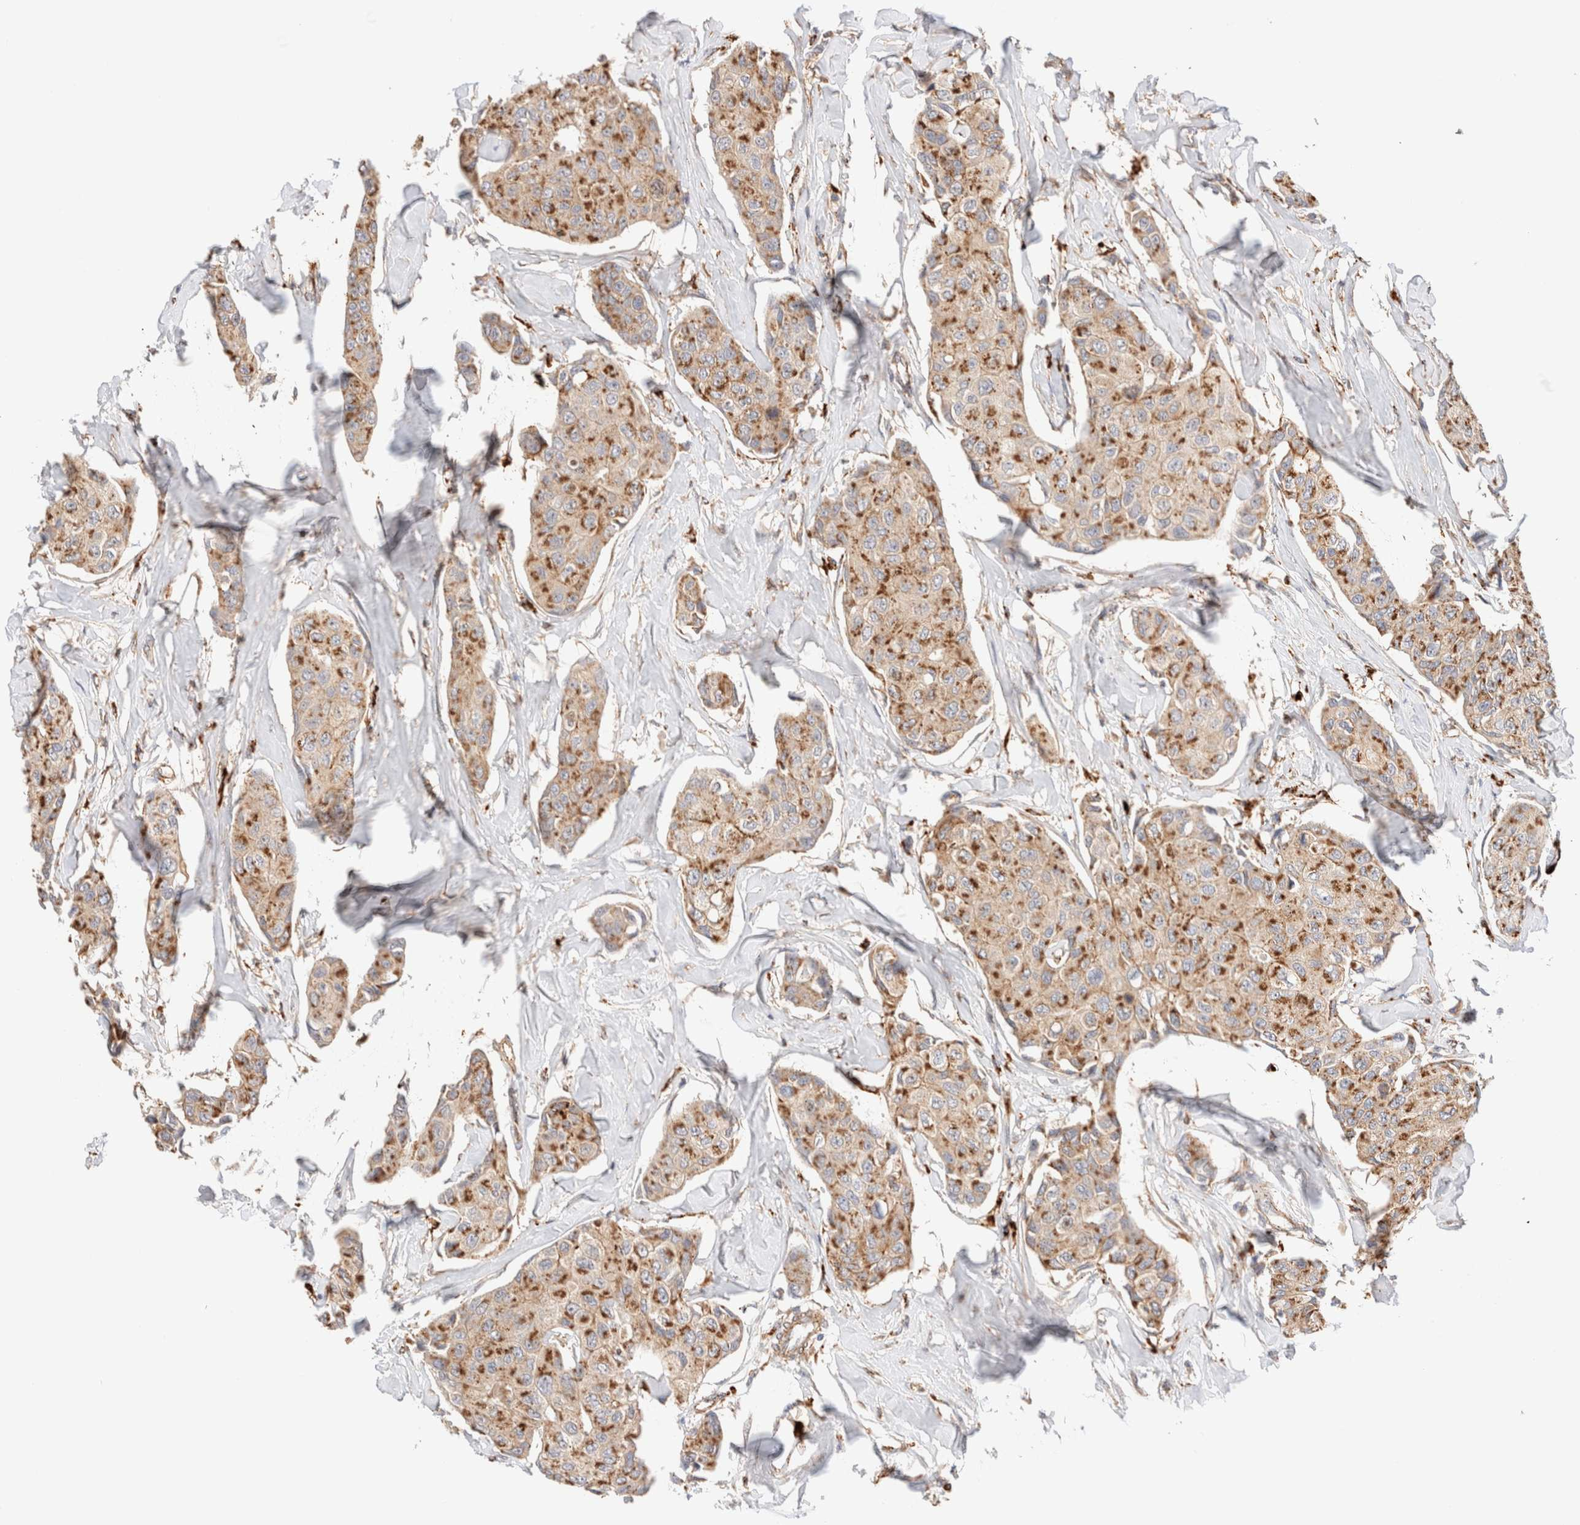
{"staining": {"intensity": "moderate", "quantity": ">75%", "location": "cytoplasmic/membranous"}, "tissue": "breast cancer", "cell_type": "Tumor cells", "image_type": "cancer", "snomed": [{"axis": "morphology", "description": "Duct carcinoma"}, {"axis": "topography", "description": "Breast"}], "caption": "Intraductal carcinoma (breast) stained with IHC exhibits moderate cytoplasmic/membranous expression in about >75% of tumor cells.", "gene": "RABEPK", "patient": {"sex": "female", "age": 80}}